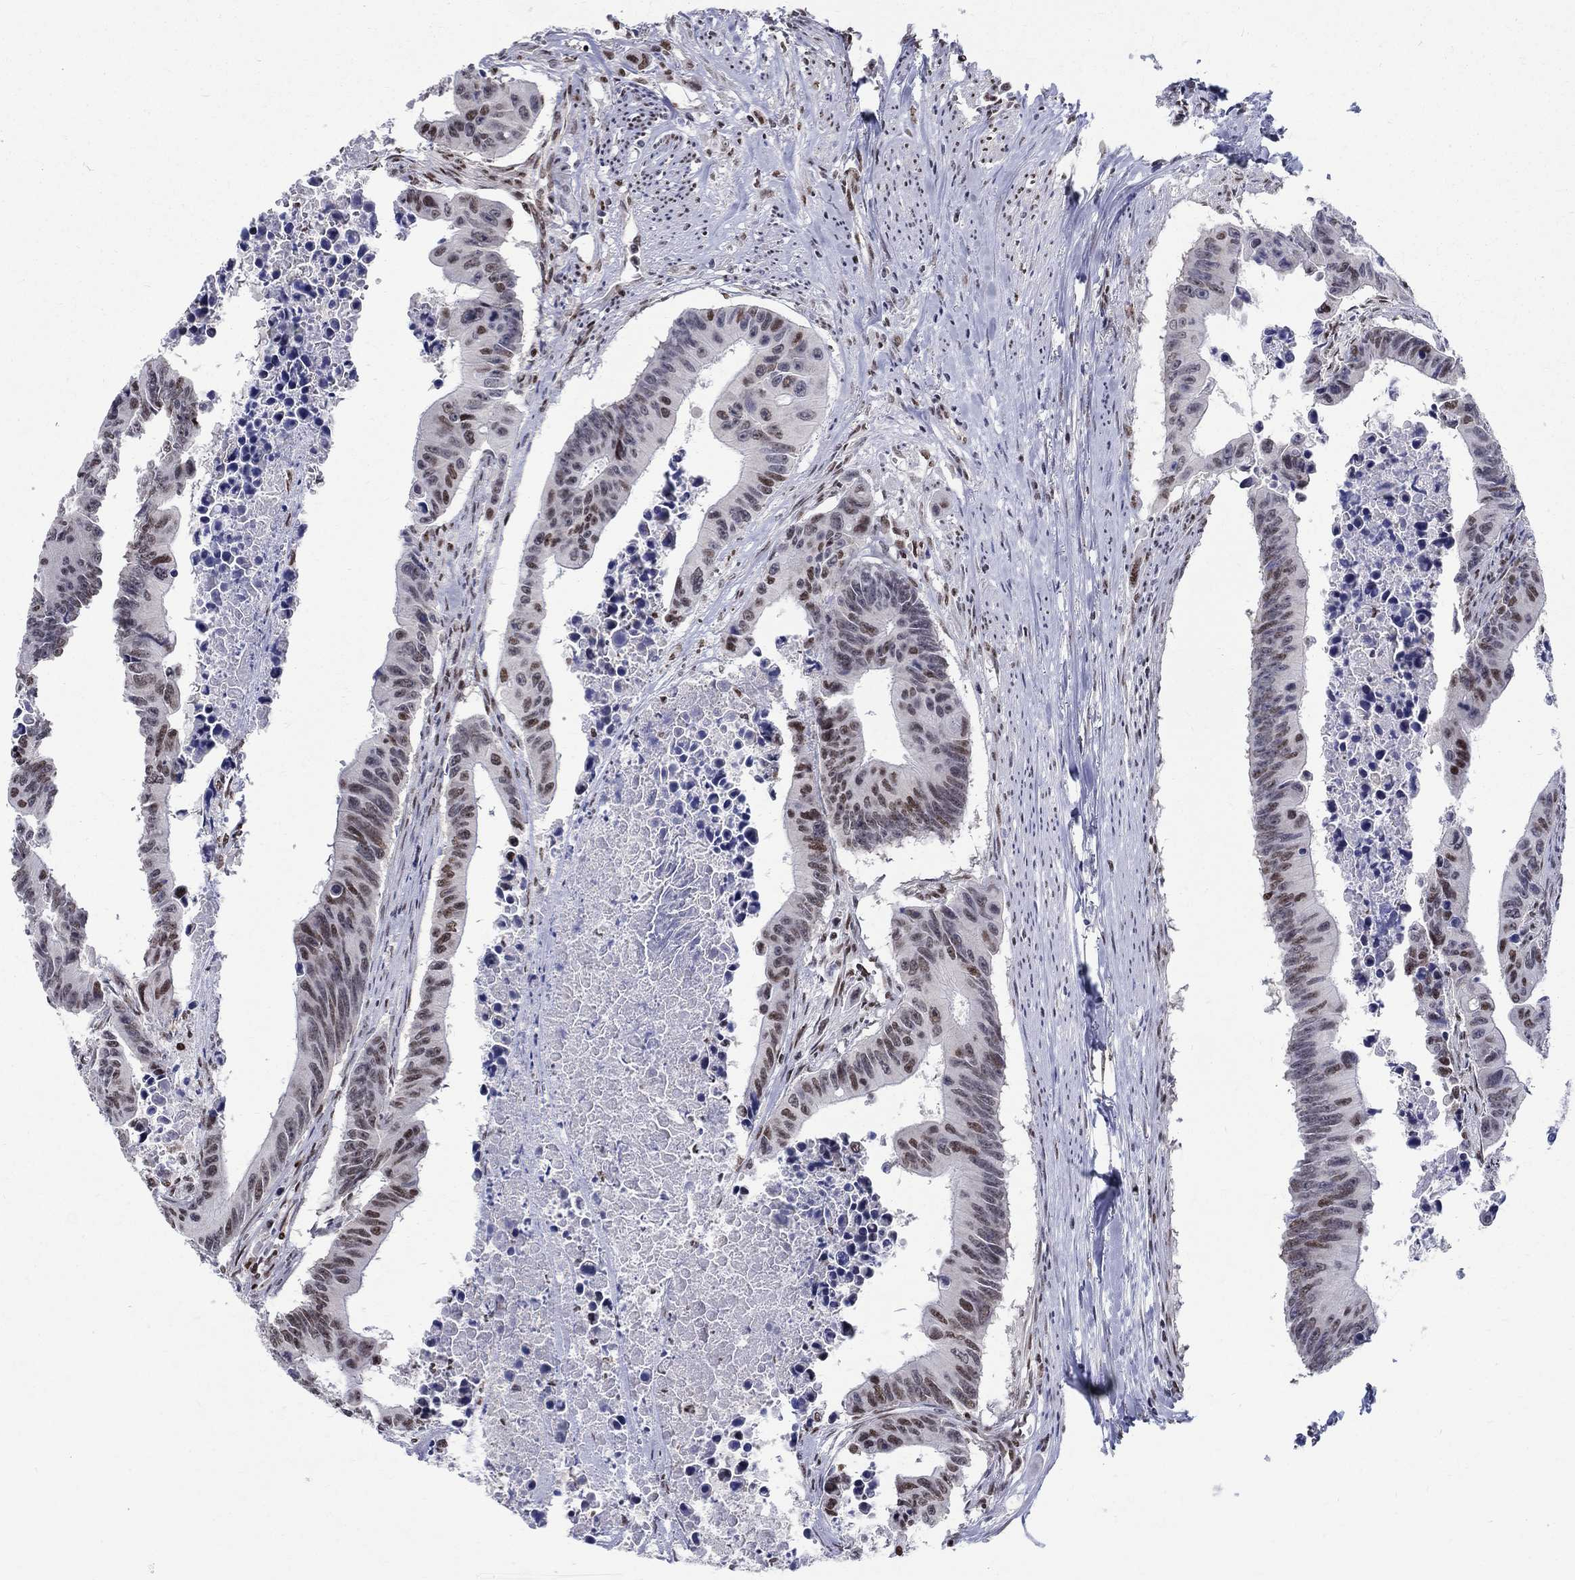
{"staining": {"intensity": "strong", "quantity": "<25%", "location": "nuclear"}, "tissue": "colorectal cancer", "cell_type": "Tumor cells", "image_type": "cancer", "snomed": [{"axis": "morphology", "description": "Adenocarcinoma, NOS"}, {"axis": "topography", "description": "Colon"}], "caption": "Brown immunohistochemical staining in human adenocarcinoma (colorectal) displays strong nuclear positivity in approximately <25% of tumor cells.", "gene": "FBXO16", "patient": {"sex": "female", "age": 87}}